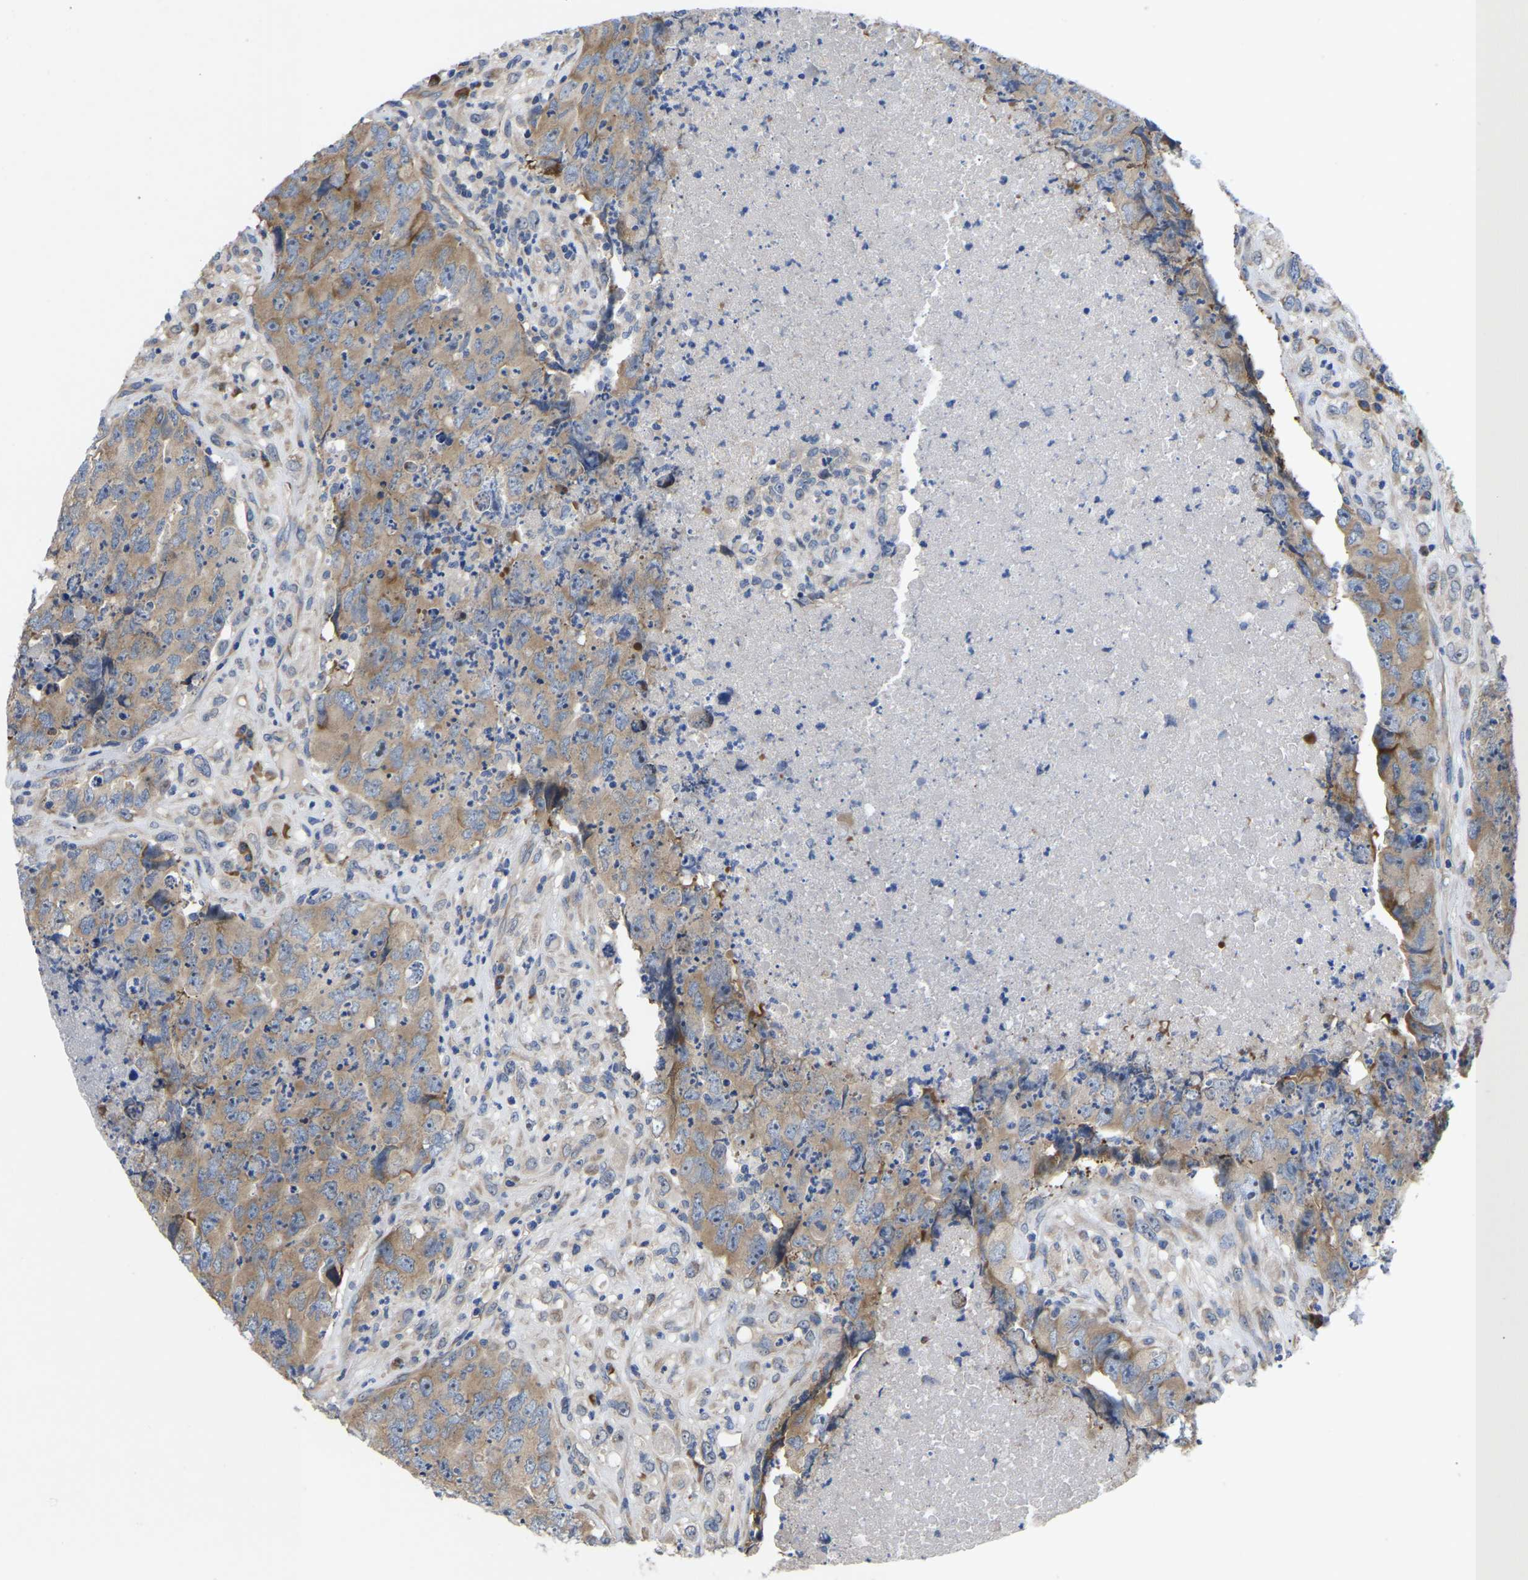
{"staining": {"intensity": "moderate", "quantity": ">75%", "location": "cytoplasmic/membranous"}, "tissue": "testis cancer", "cell_type": "Tumor cells", "image_type": "cancer", "snomed": [{"axis": "morphology", "description": "Carcinoma, Embryonal, NOS"}, {"axis": "topography", "description": "Testis"}], "caption": "This is a photomicrograph of IHC staining of testis cancer (embryonal carcinoma), which shows moderate expression in the cytoplasmic/membranous of tumor cells.", "gene": "ABCA10", "patient": {"sex": "male", "age": 32}}